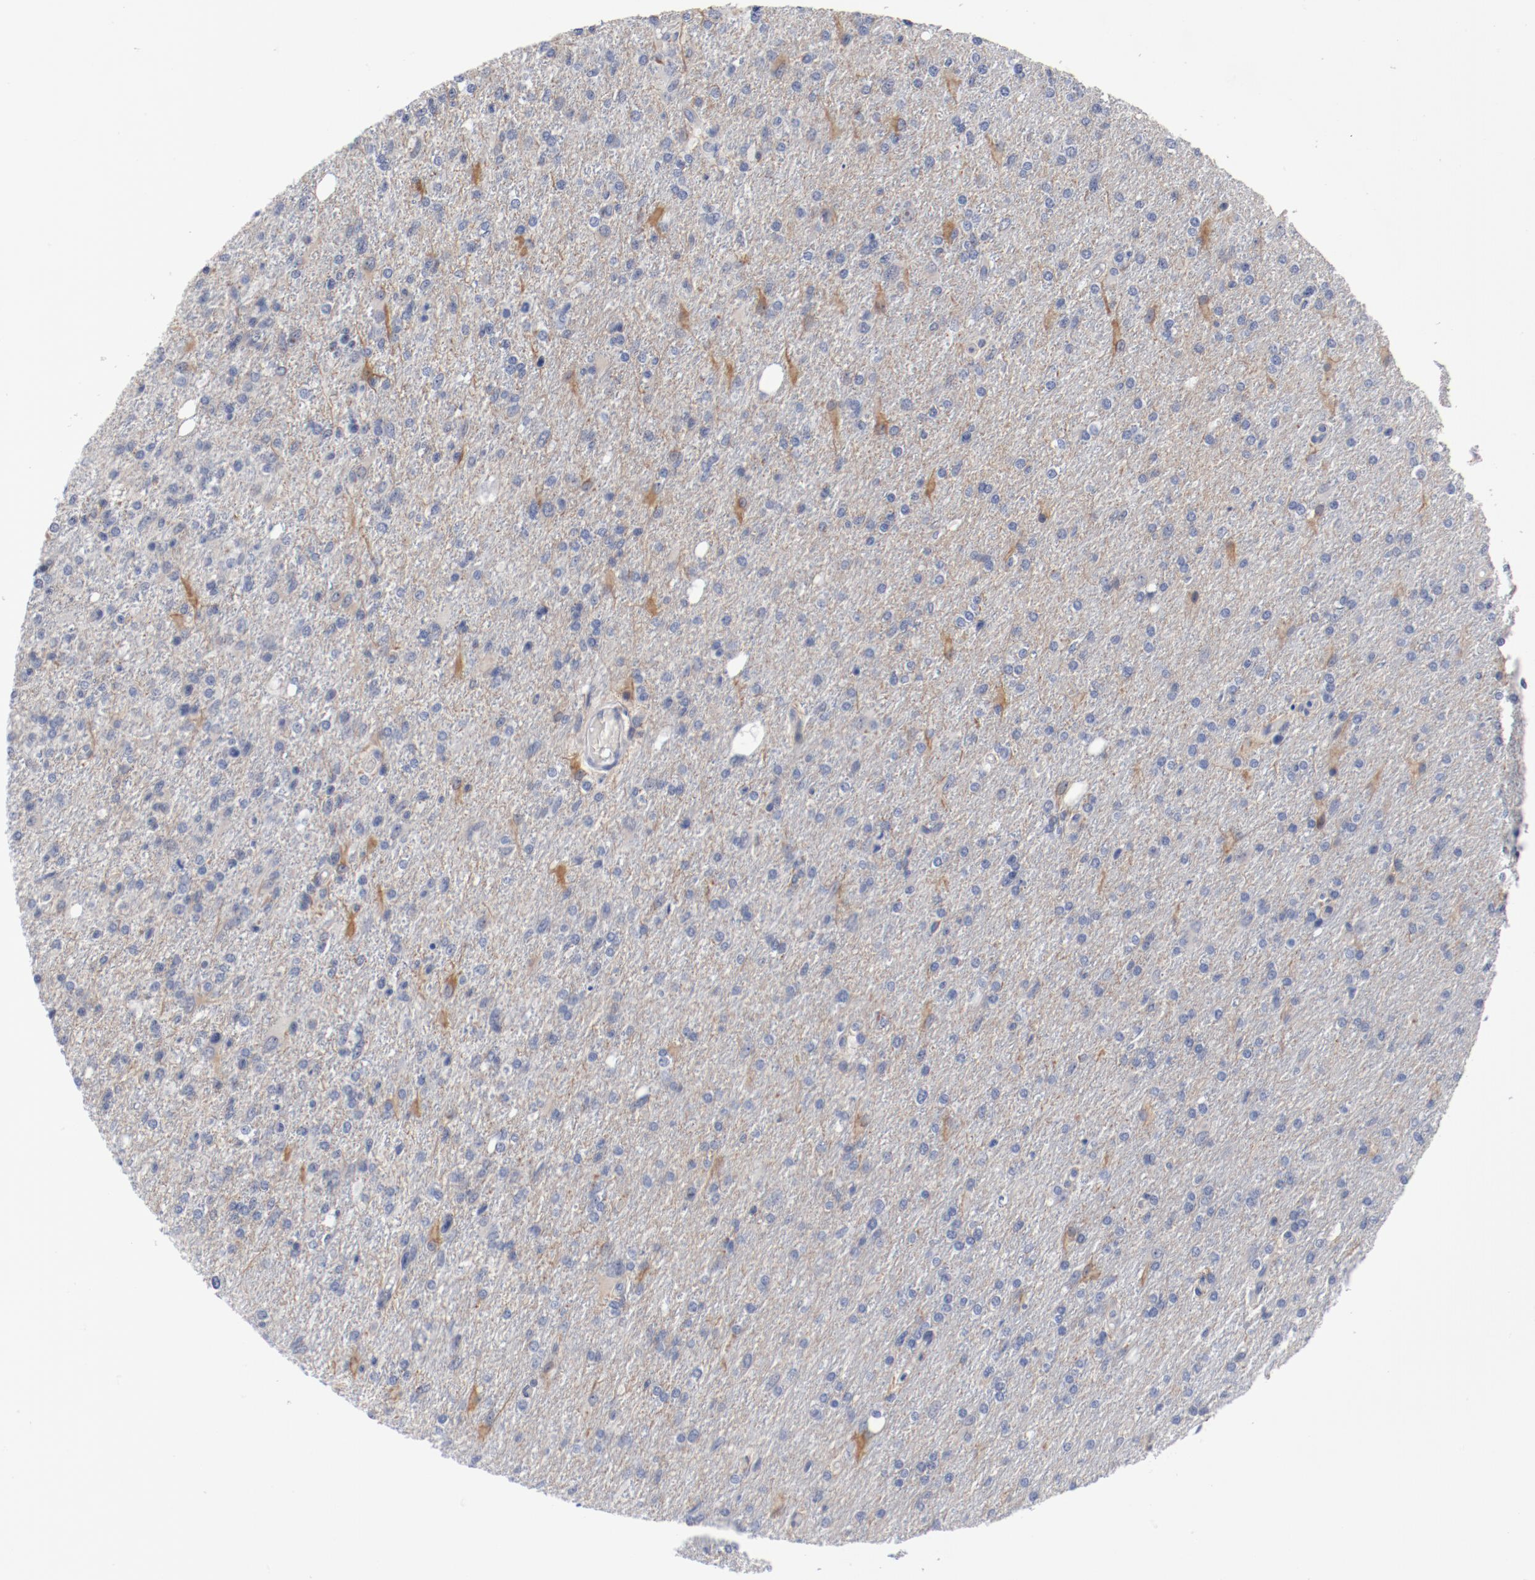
{"staining": {"intensity": "negative", "quantity": "none", "location": "none"}, "tissue": "glioma", "cell_type": "Tumor cells", "image_type": "cancer", "snomed": [{"axis": "morphology", "description": "Glioma, malignant, High grade"}, {"axis": "topography", "description": "Cerebral cortex"}], "caption": "Human glioma stained for a protein using IHC demonstrates no positivity in tumor cells.", "gene": "ANKLE2", "patient": {"sex": "male", "age": 76}}